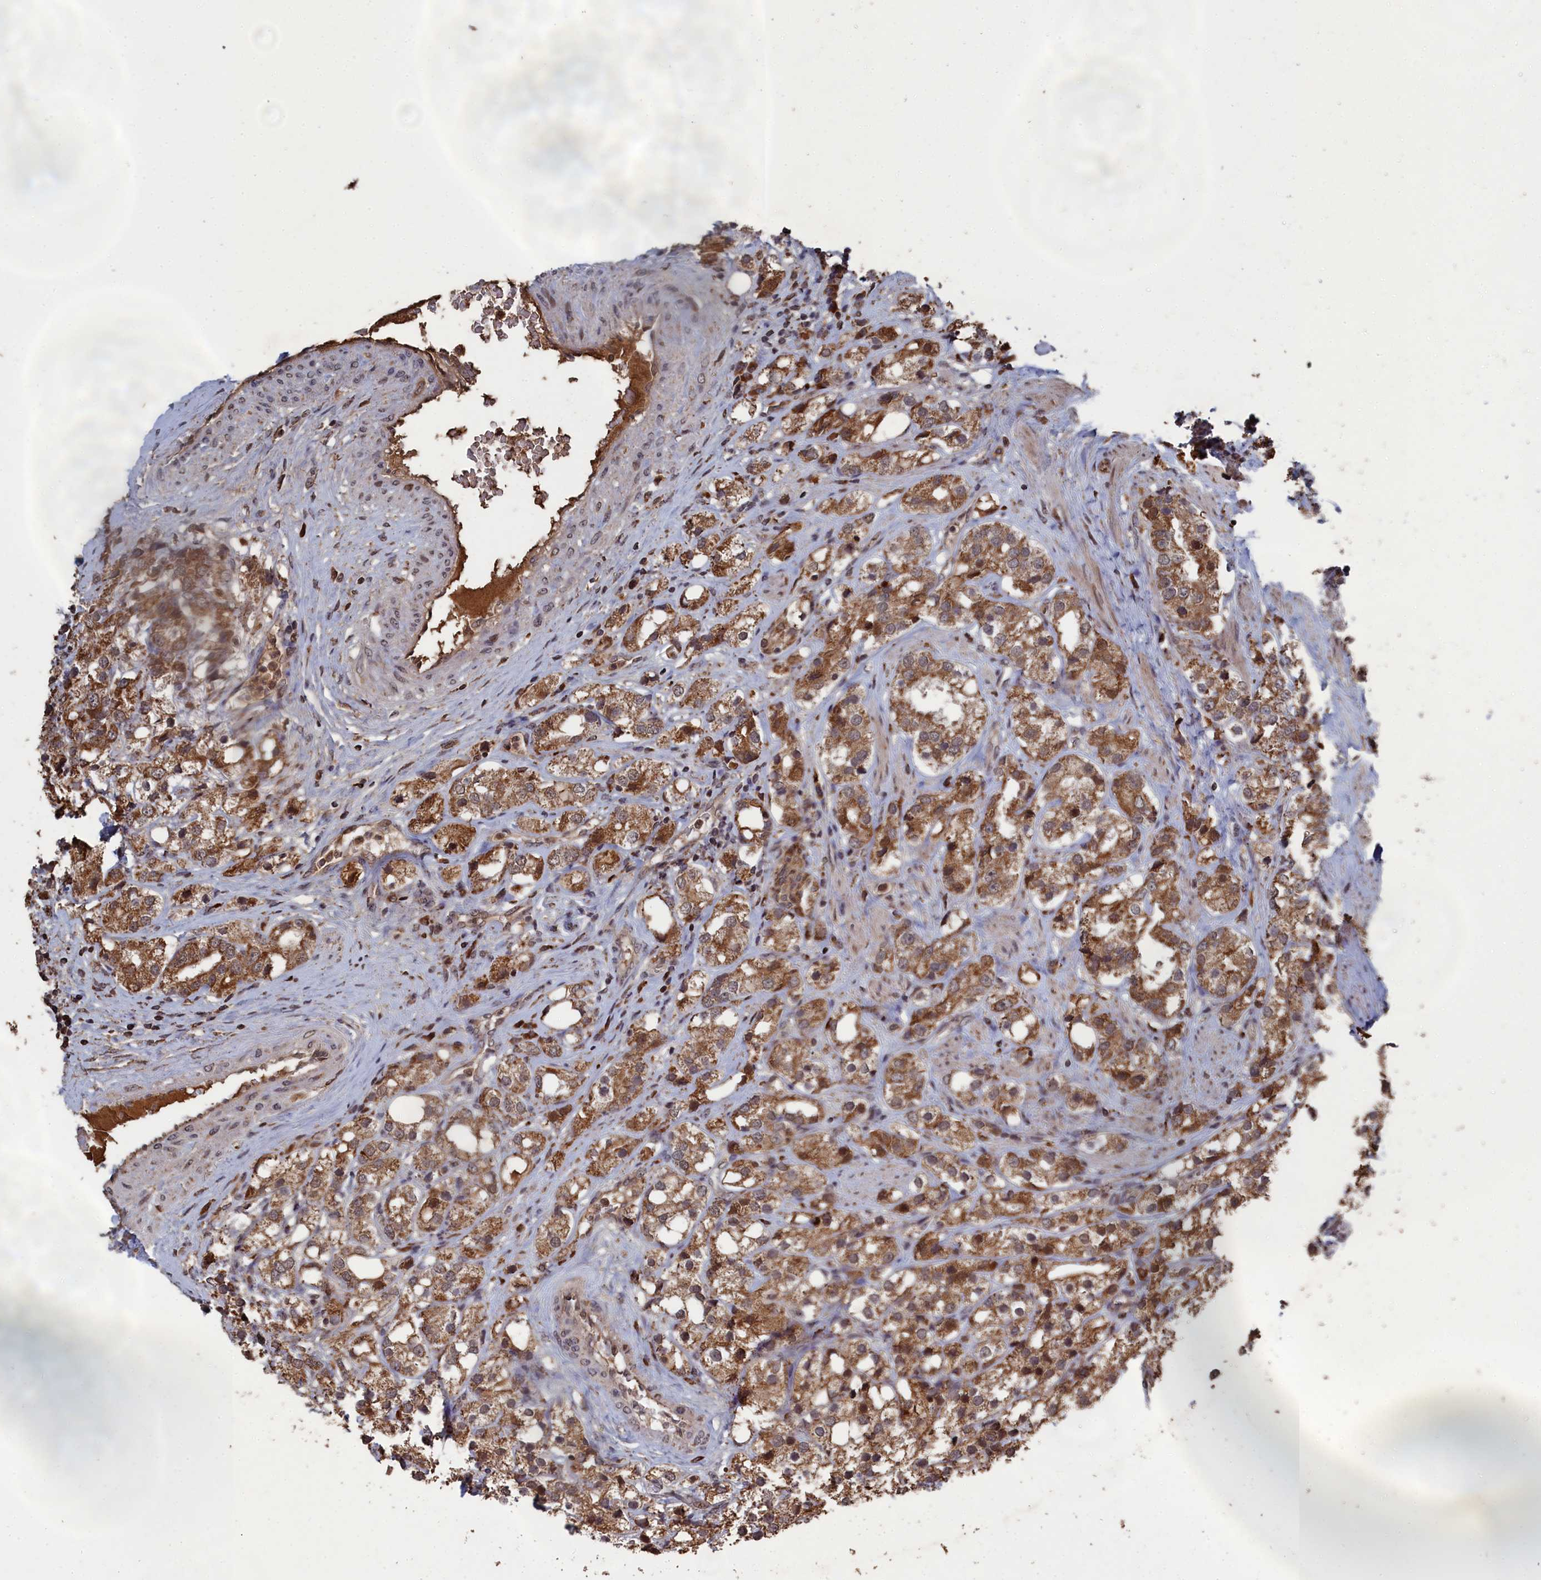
{"staining": {"intensity": "moderate", "quantity": ">75%", "location": "cytoplasmic/membranous"}, "tissue": "prostate cancer", "cell_type": "Tumor cells", "image_type": "cancer", "snomed": [{"axis": "morphology", "description": "Adenocarcinoma, NOS"}, {"axis": "topography", "description": "Prostate"}], "caption": "Prostate cancer (adenocarcinoma) stained with a protein marker displays moderate staining in tumor cells.", "gene": "CEACAM21", "patient": {"sex": "male", "age": 79}}